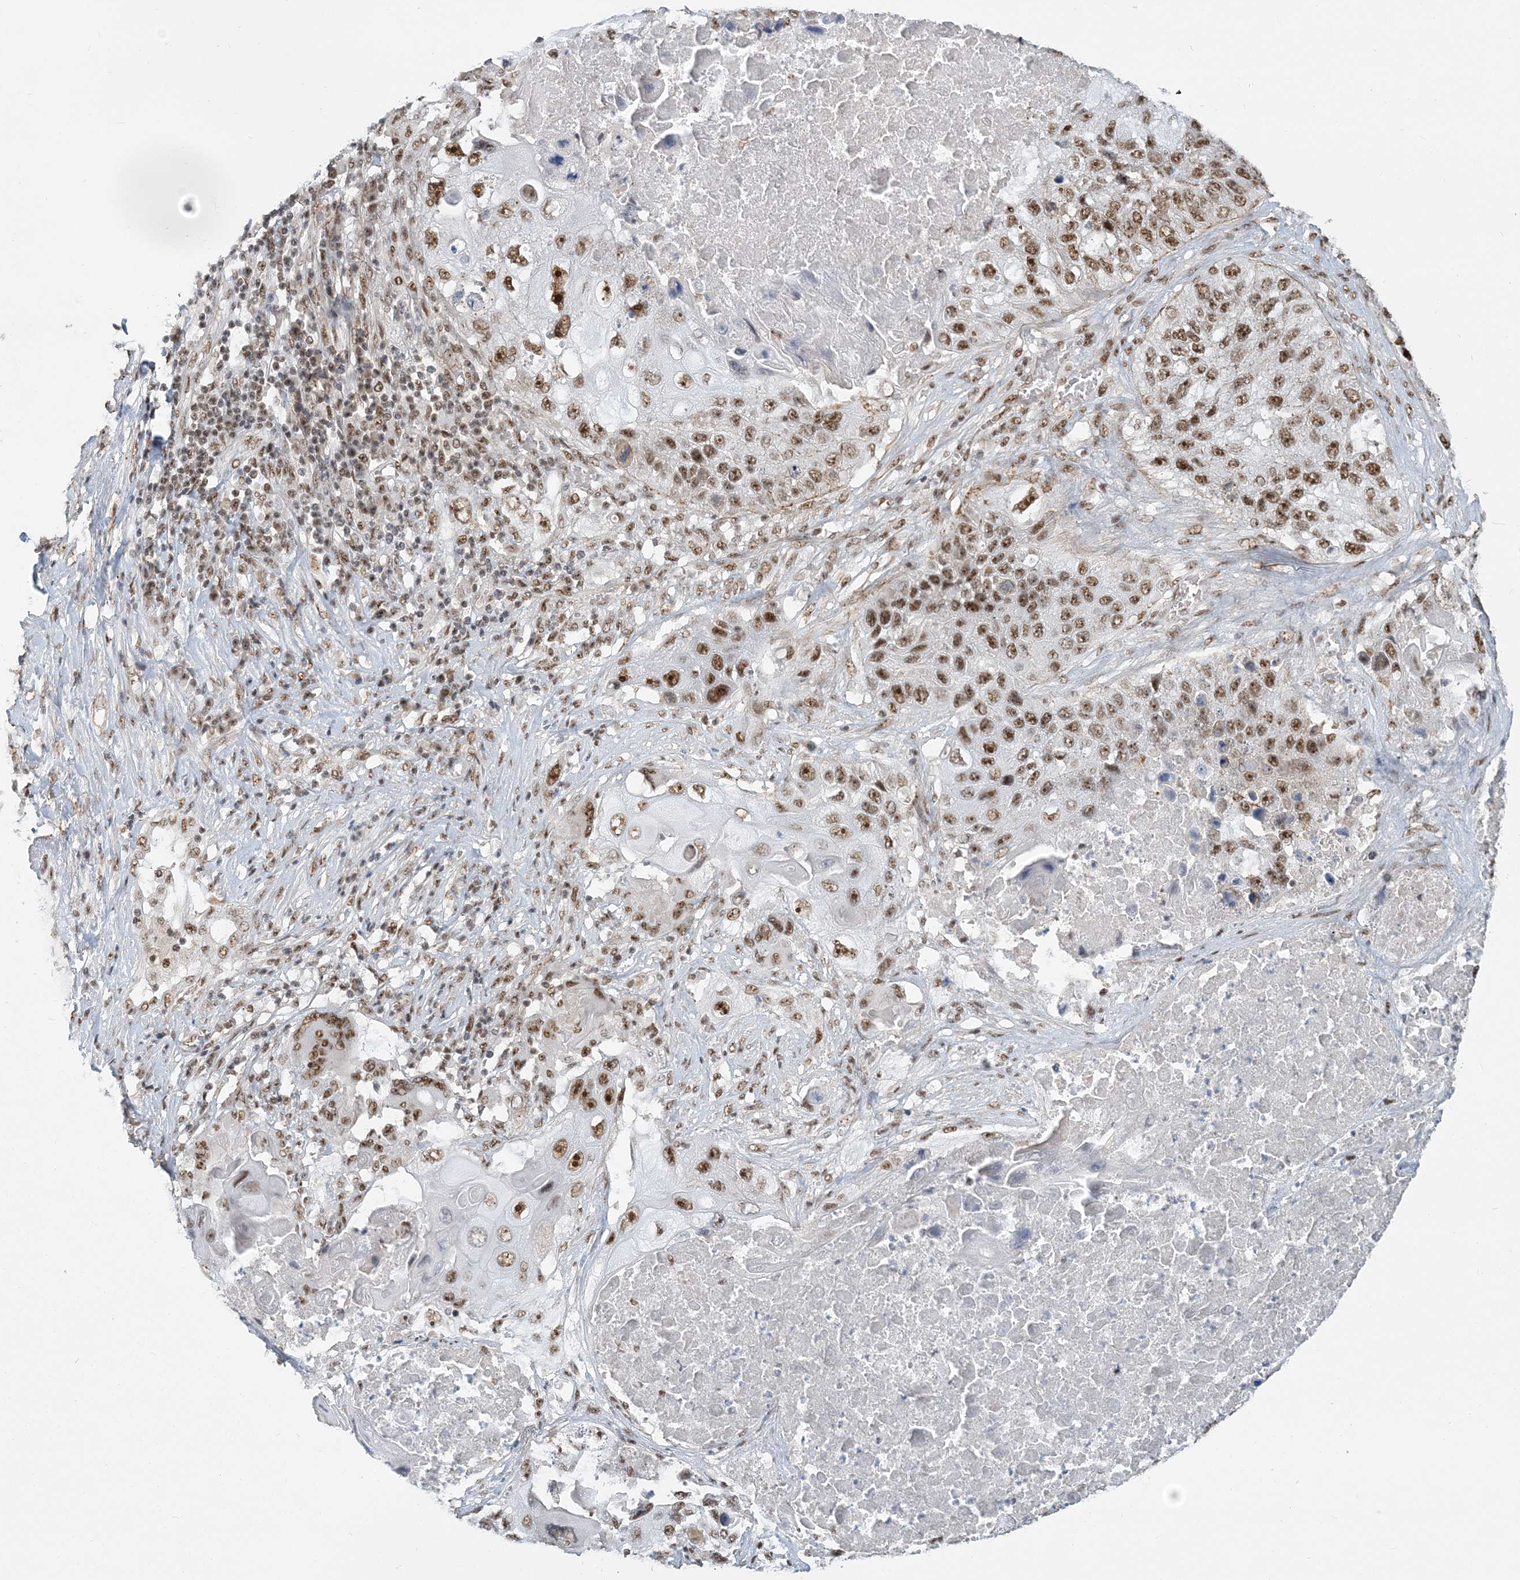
{"staining": {"intensity": "strong", "quantity": ">75%", "location": "nuclear"}, "tissue": "lung cancer", "cell_type": "Tumor cells", "image_type": "cancer", "snomed": [{"axis": "morphology", "description": "Squamous cell carcinoma, NOS"}, {"axis": "topography", "description": "Lung"}], "caption": "Lung cancer stained with immunohistochemistry displays strong nuclear positivity in about >75% of tumor cells.", "gene": "PLRG1", "patient": {"sex": "male", "age": 61}}